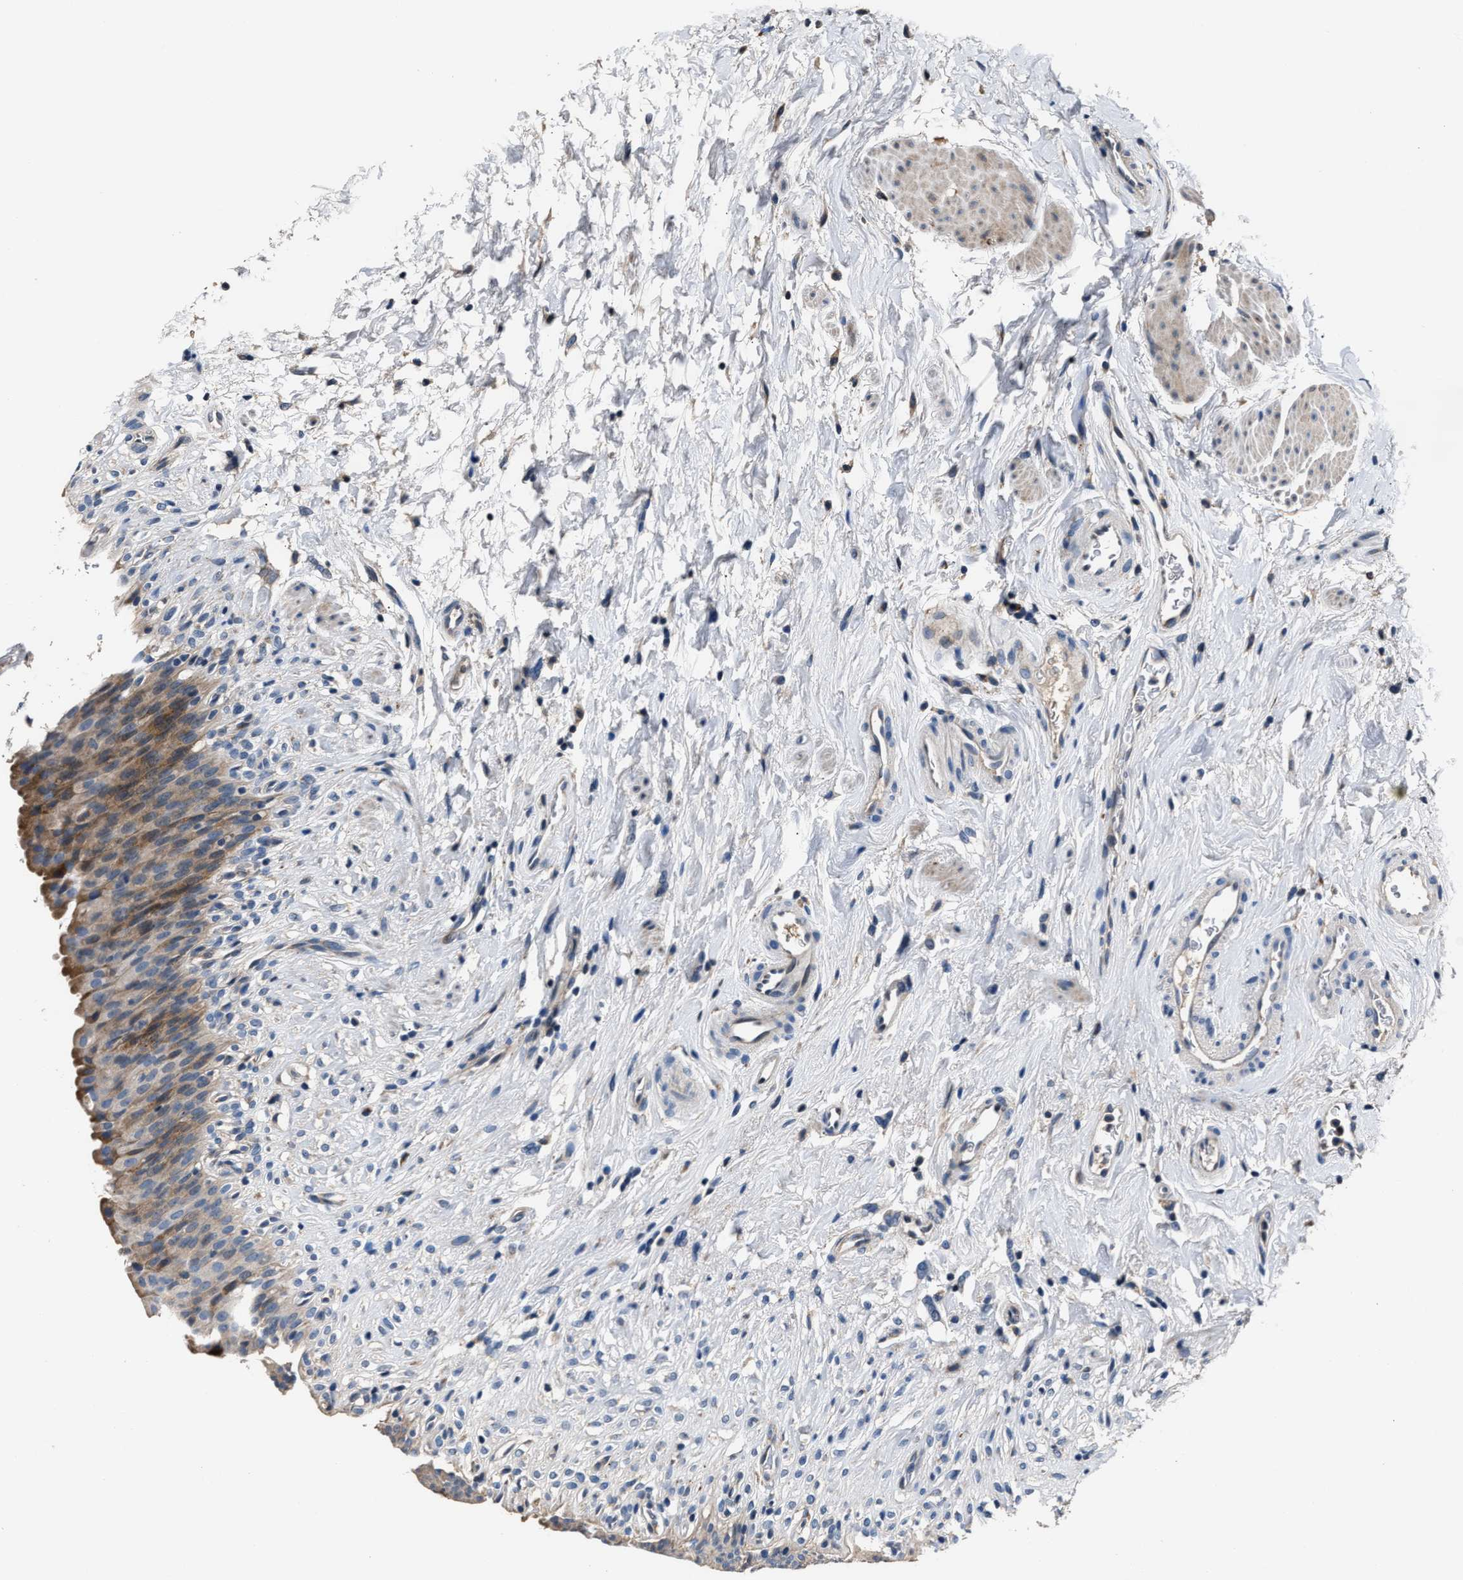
{"staining": {"intensity": "moderate", "quantity": "25%-75%", "location": "cytoplasmic/membranous"}, "tissue": "urinary bladder", "cell_type": "Urothelial cells", "image_type": "normal", "snomed": [{"axis": "morphology", "description": "Normal tissue, NOS"}, {"axis": "topography", "description": "Urinary bladder"}], "caption": "A high-resolution micrograph shows immunohistochemistry (IHC) staining of unremarkable urinary bladder, which demonstrates moderate cytoplasmic/membranous staining in approximately 25%-75% of urothelial cells. (DAB IHC with brightfield microscopy, high magnification).", "gene": "DNAJC24", "patient": {"sex": "female", "age": 79}}